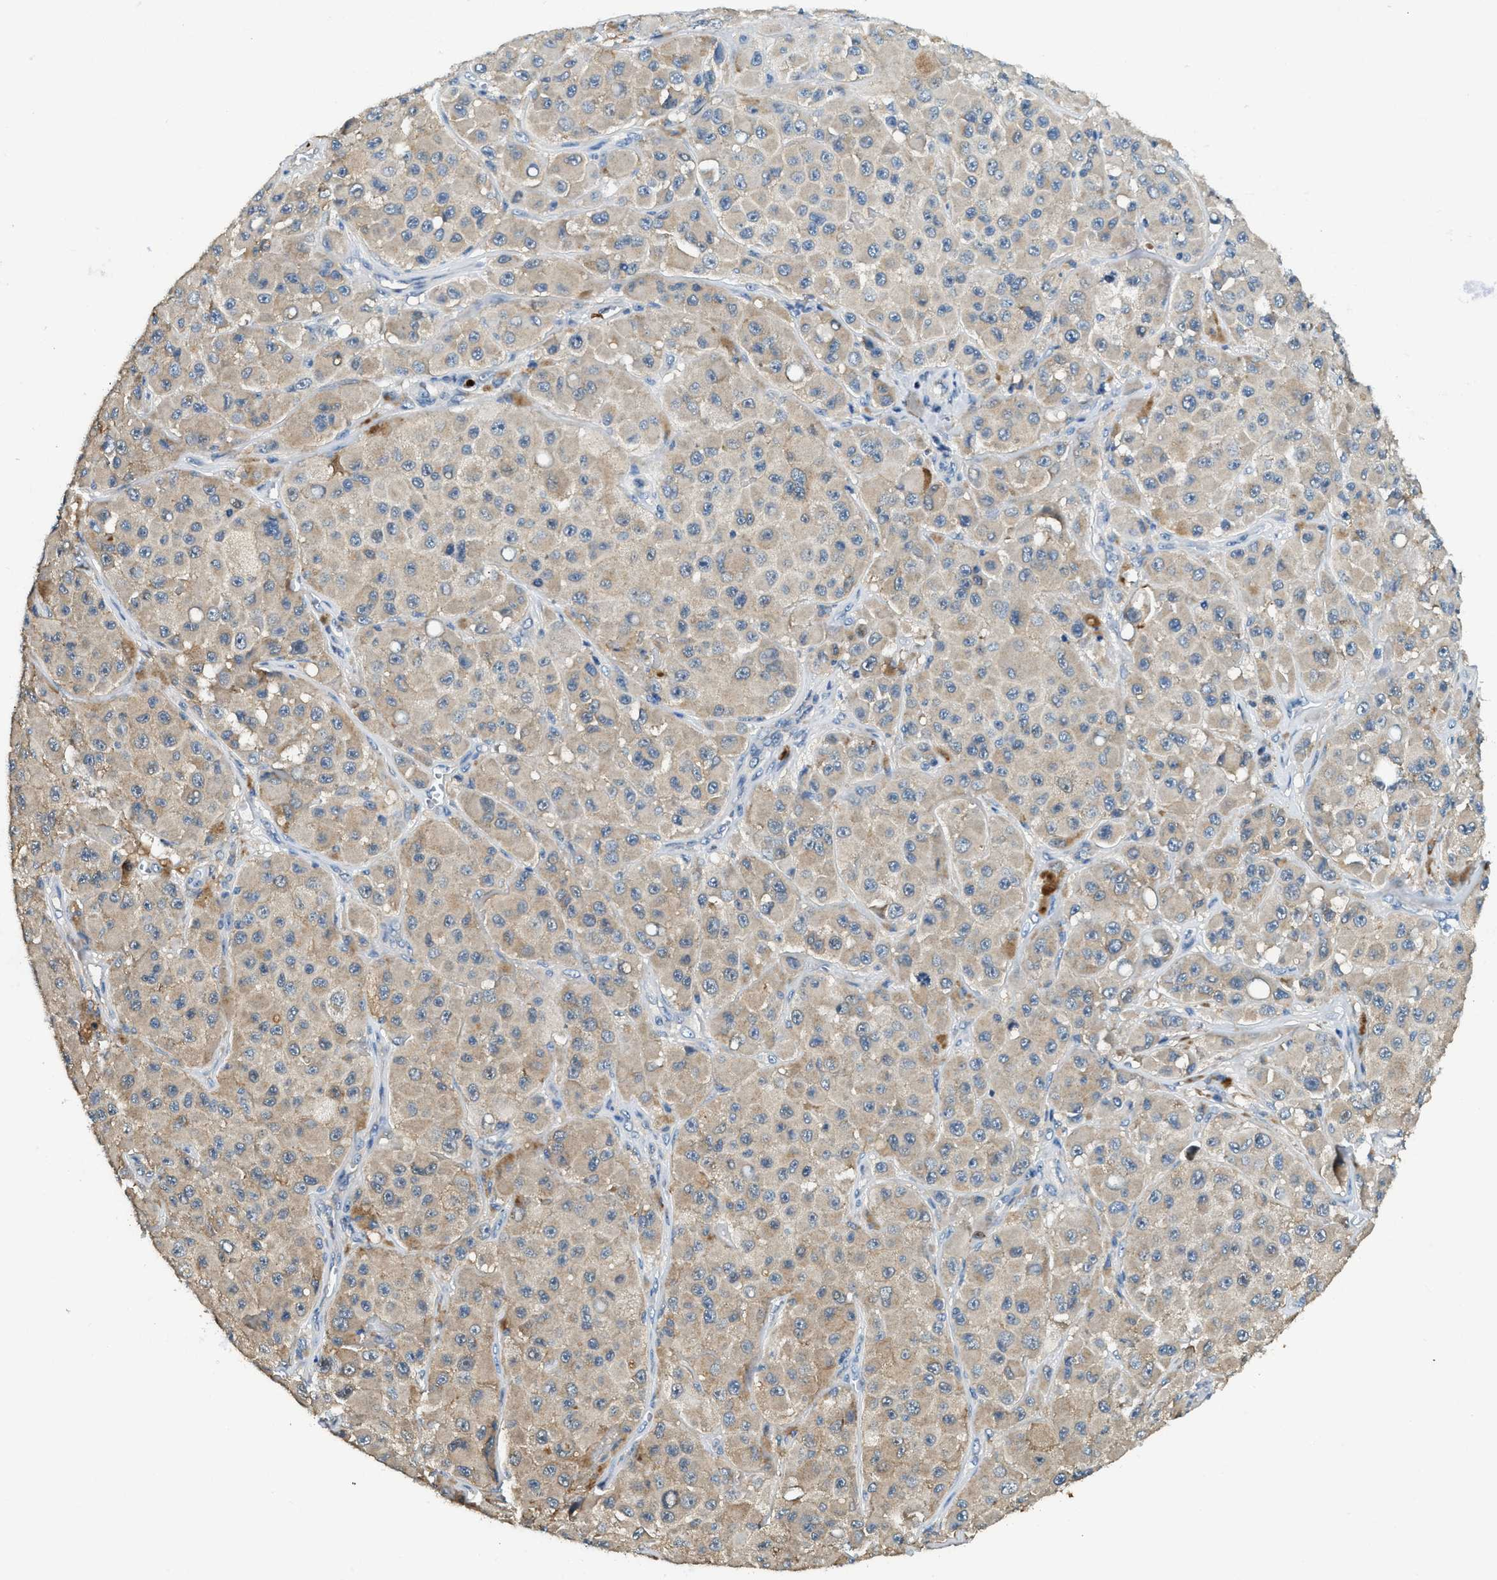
{"staining": {"intensity": "weak", "quantity": "25%-75%", "location": "cytoplasmic/membranous"}, "tissue": "melanoma", "cell_type": "Tumor cells", "image_type": "cancer", "snomed": [{"axis": "morphology", "description": "Malignant melanoma, NOS"}, {"axis": "topography", "description": "Skin"}], "caption": "Weak cytoplasmic/membranous expression is present in about 25%-75% of tumor cells in malignant melanoma. The staining was performed using DAB (3,3'-diaminobenzidine), with brown indicating positive protein expression. Nuclei are stained blue with hematoxylin.", "gene": "ANXA3", "patient": {"sex": "male", "age": 84}}